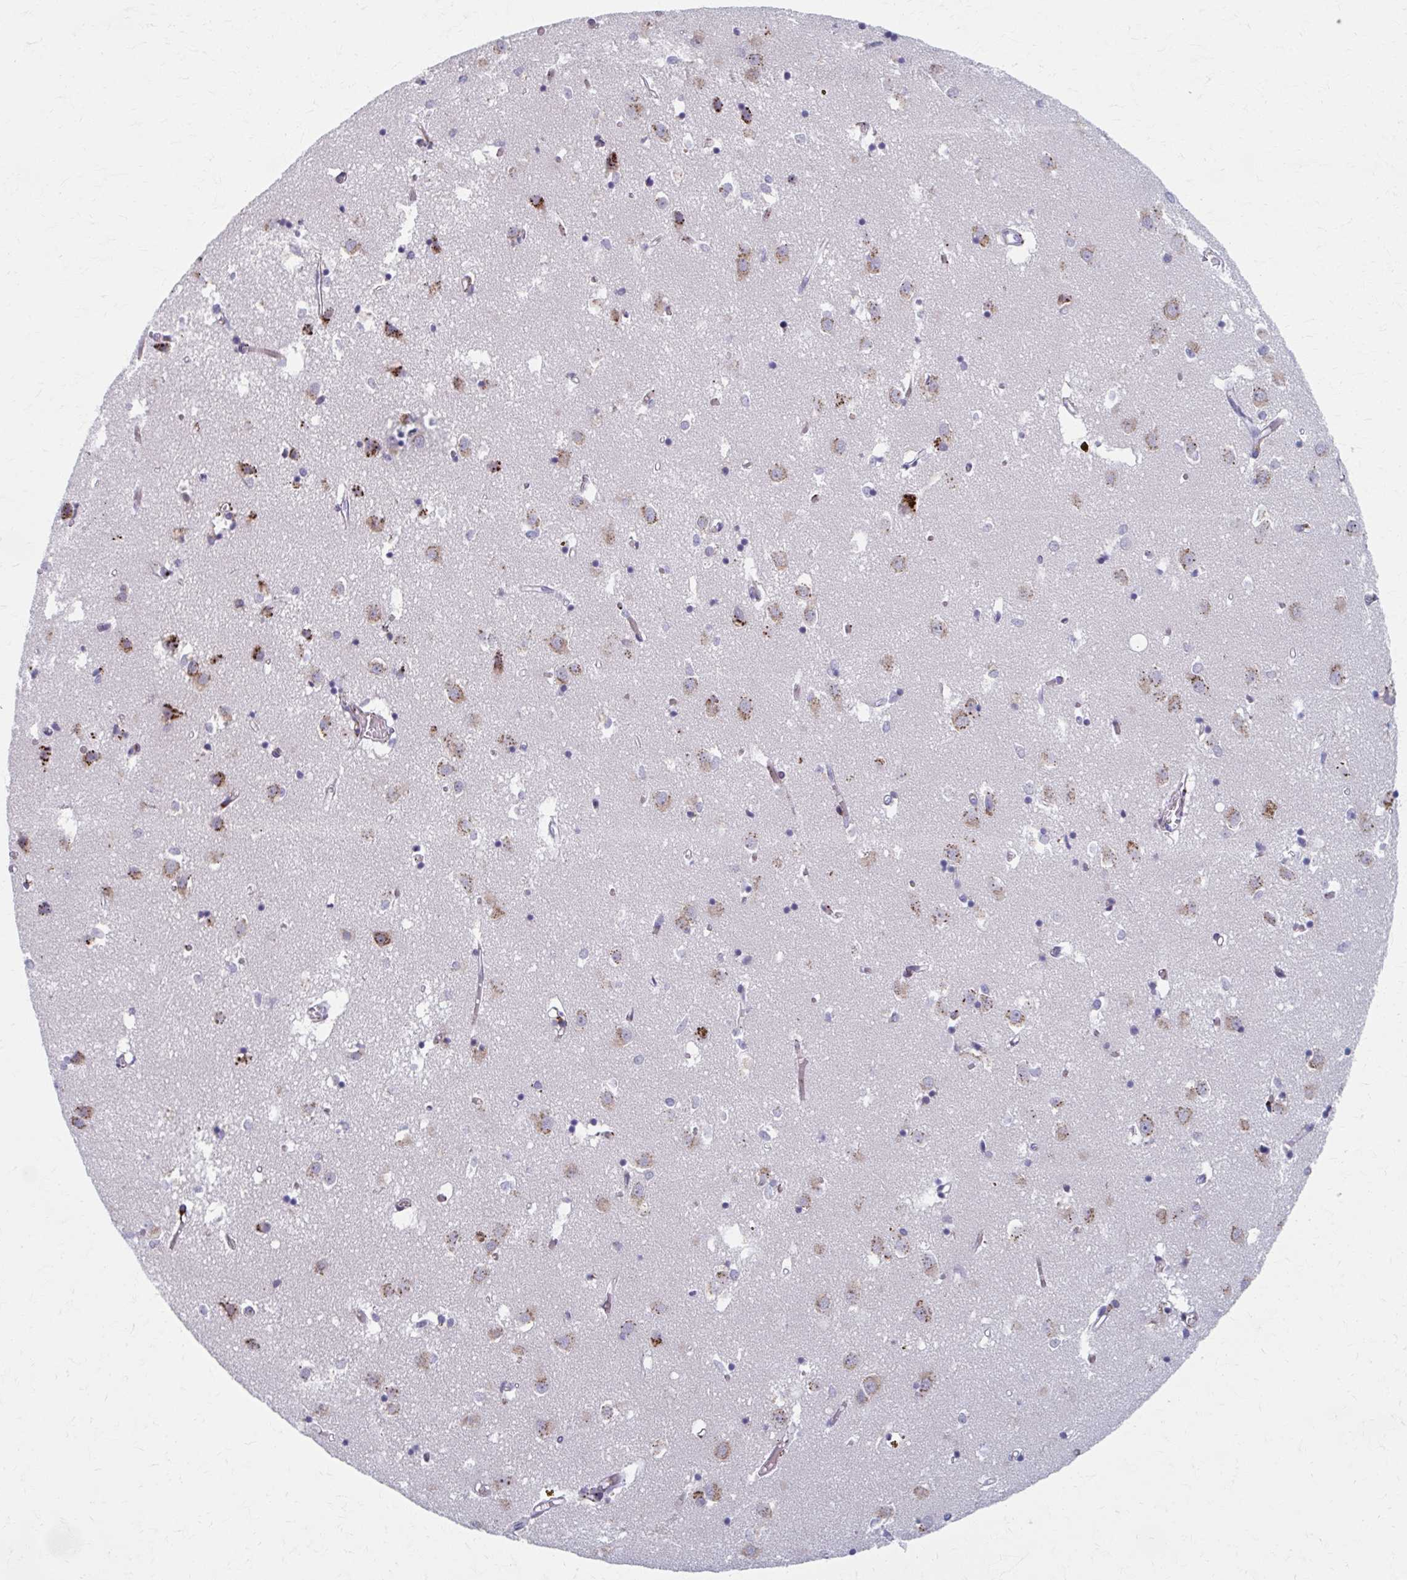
{"staining": {"intensity": "negative", "quantity": "none", "location": "none"}, "tissue": "caudate", "cell_type": "Glial cells", "image_type": "normal", "snomed": [{"axis": "morphology", "description": "Normal tissue, NOS"}, {"axis": "topography", "description": "Lateral ventricle wall"}], "caption": "The photomicrograph demonstrates no staining of glial cells in benign caudate. The staining was performed using DAB (3,3'-diaminobenzidine) to visualize the protein expression in brown, while the nuclei were stained in blue with hematoxylin (Magnification: 20x).", "gene": "OLFM2", "patient": {"sex": "male", "age": 70}}